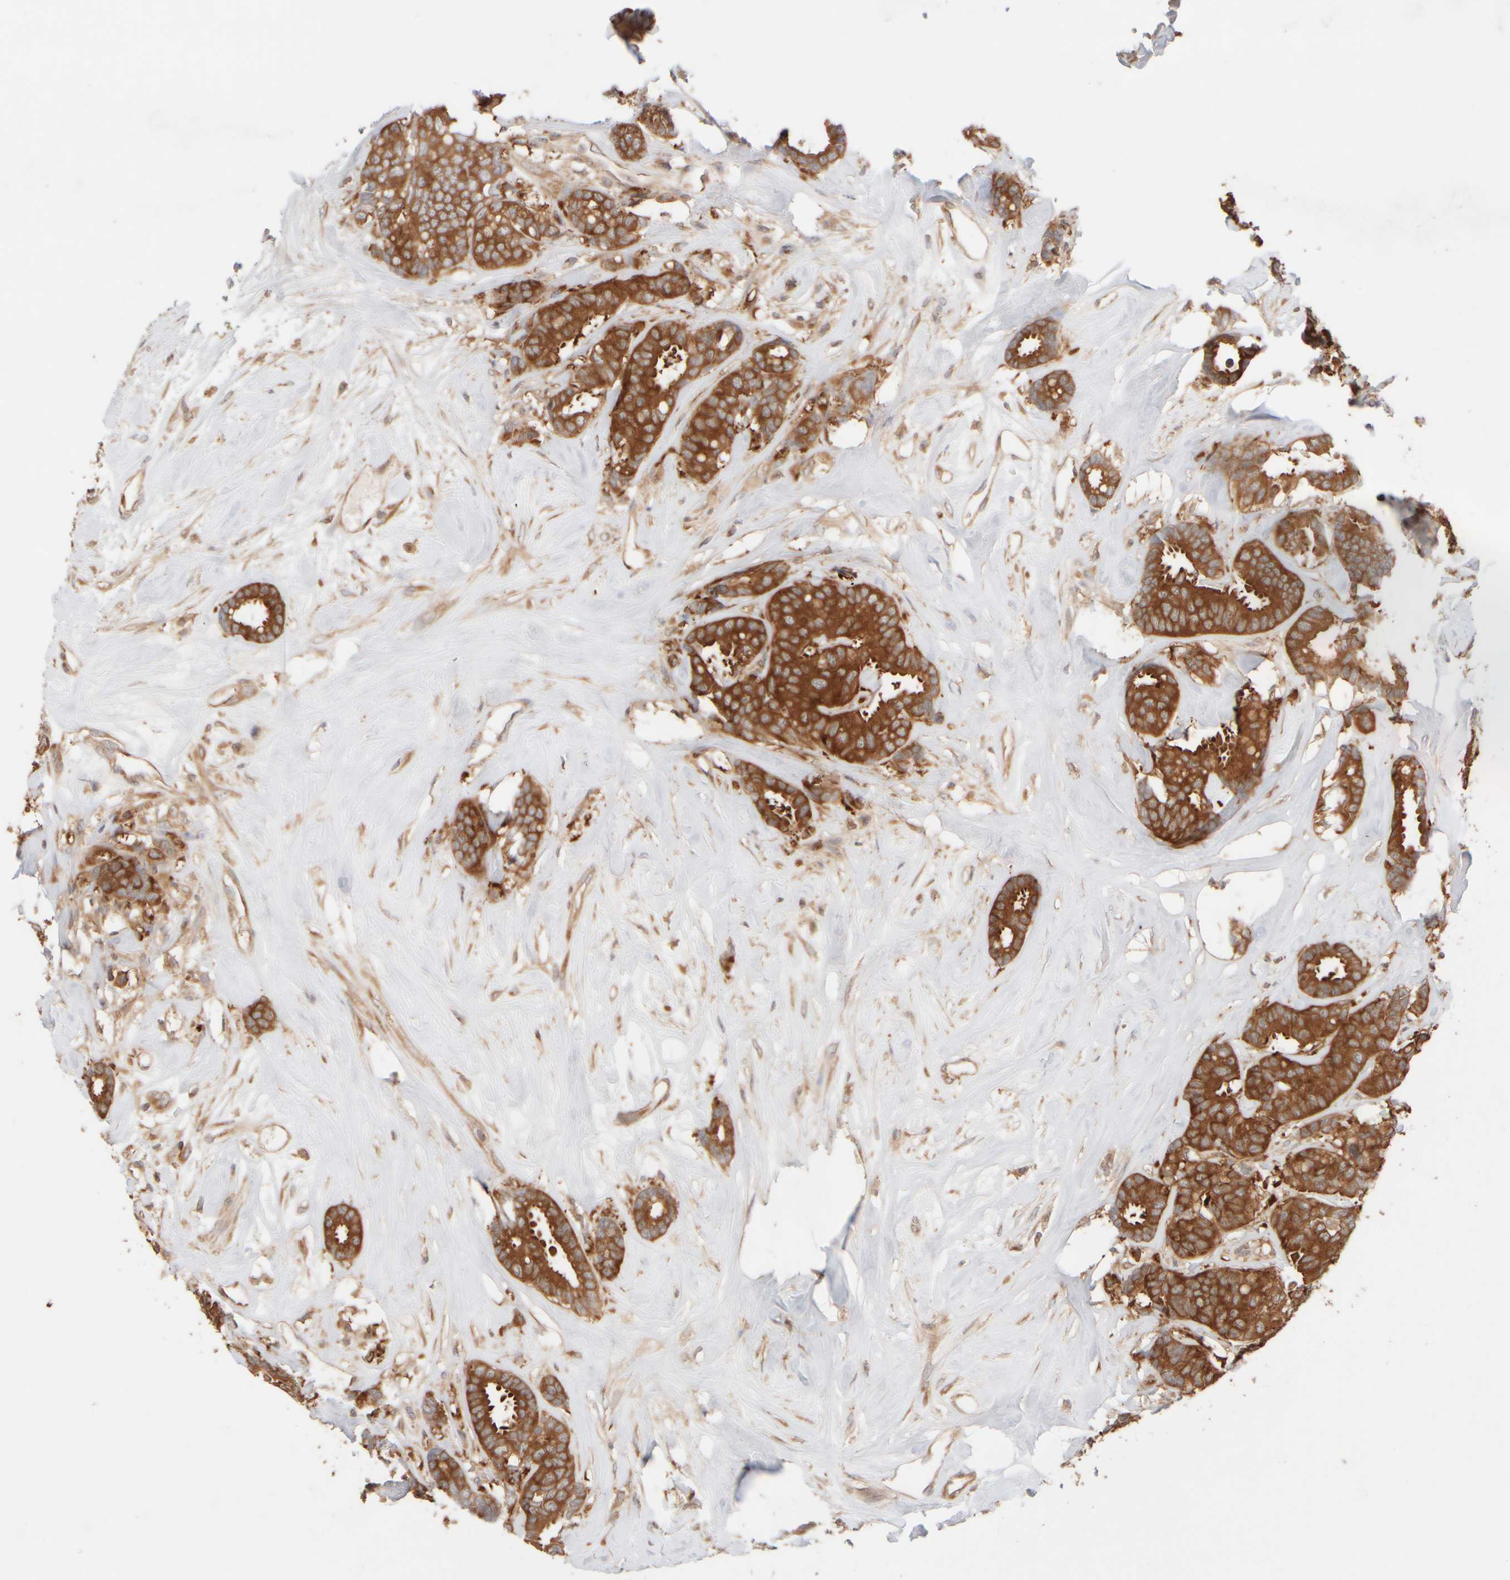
{"staining": {"intensity": "strong", "quantity": ">75%", "location": "cytoplasmic/membranous"}, "tissue": "breast cancer", "cell_type": "Tumor cells", "image_type": "cancer", "snomed": [{"axis": "morphology", "description": "Duct carcinoma"}, {"axis": "topography", "description": "Breast"}], "caption": "This histopathology image displays IHC staining of human intraductal carcinoma (breast), with high strong cytoplasmic/membranous staining in approximately >75% of tumor cells.", "gene": "RABEP1", "patient": {"sex": "female", "age": 87}}